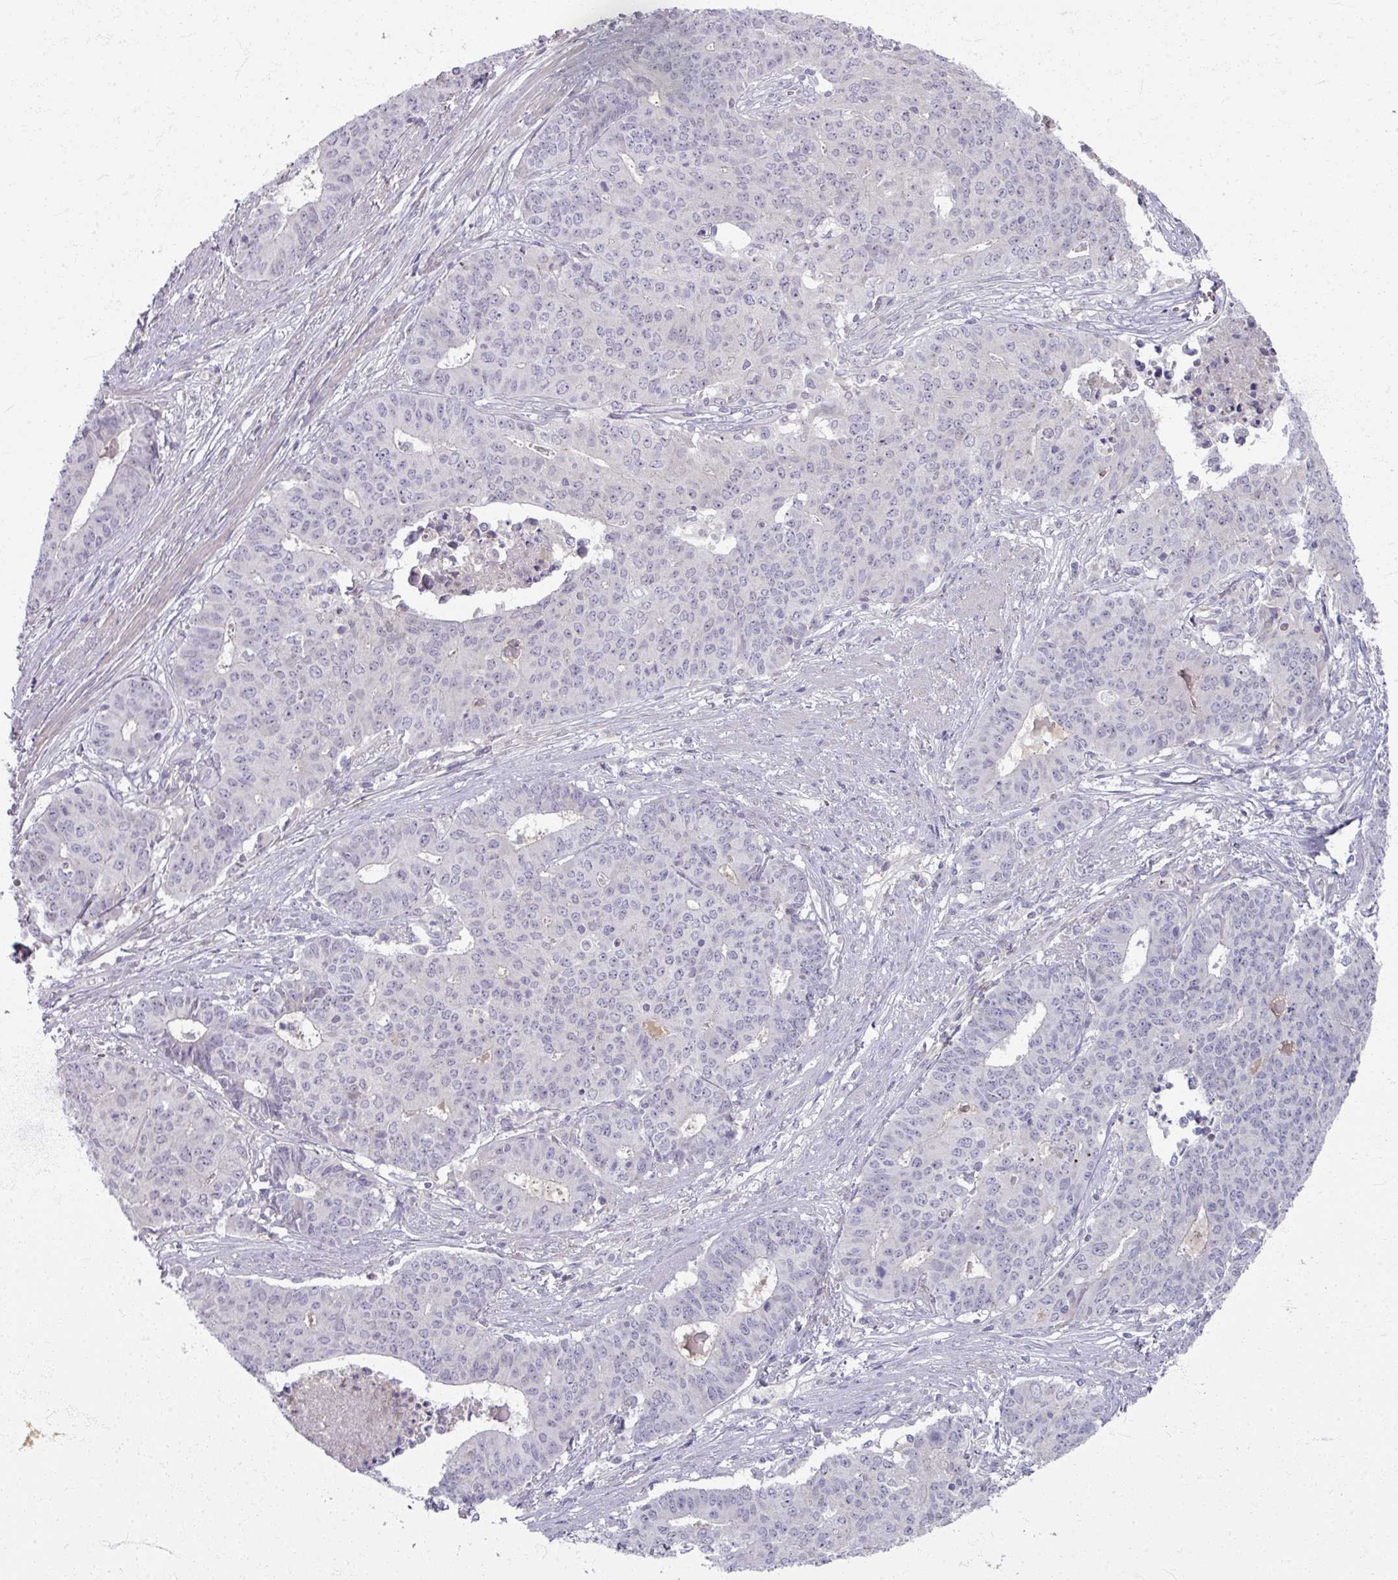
{"staining": {"intensity": "negative", "quantity": "none", "location": "none"}, "tissue": "endometrial cancer", "cell_type": "Tumor cells", "image_type": "cancer", "snomed": [{"axis": "morphology", "description": "Adenocarcinoma, NOS"}, {"axis": "topography", "description": "Endometrium"}], "caption": "IHC of endometrial adenocarcinoma demonstrates no staining in tumor cells.", "gene": "TTLL7", "patient": {"sex": "female", "age": 59}}